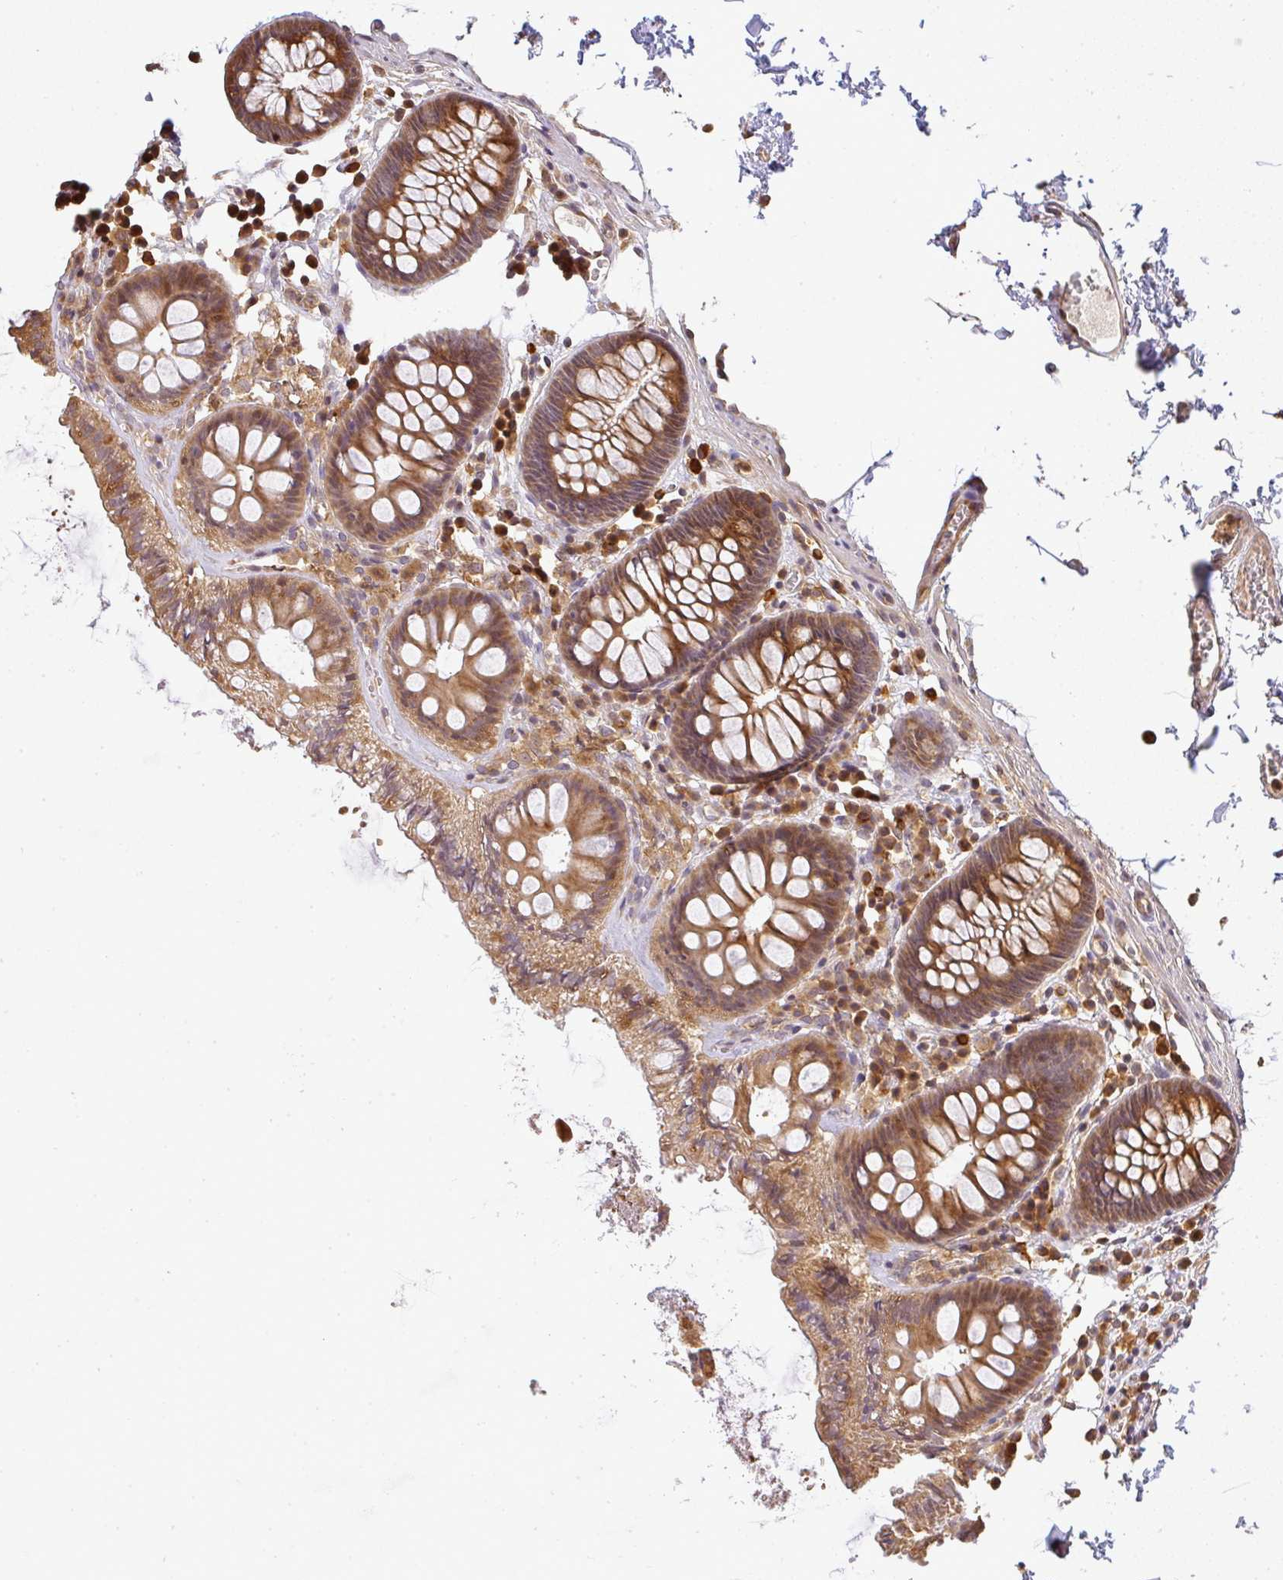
{"staining": {"intensity": "moderate", "quantity": ">75%", "location": "cytoplasmic/membranous"}, "tissue": "colon", "cell_type": "Endothelial cells", "image_type": "normal", "snomed": [{"axis": "morphology", "description": "Normal tissue, NOS"}, {"axis": "topography", "description": "Colon"}, {"axis": "topography", "description": "Peripheral nerve tissue"}], "caption": "A micrograph showing moderate cytoplasmic/membranous positivity in about >75% of endothelial cells in unremarkable colon, as visualized by brown immunohistochemical staining.", "gene": "FAM153A", "patient": {"sex": "male", "age": 84}}